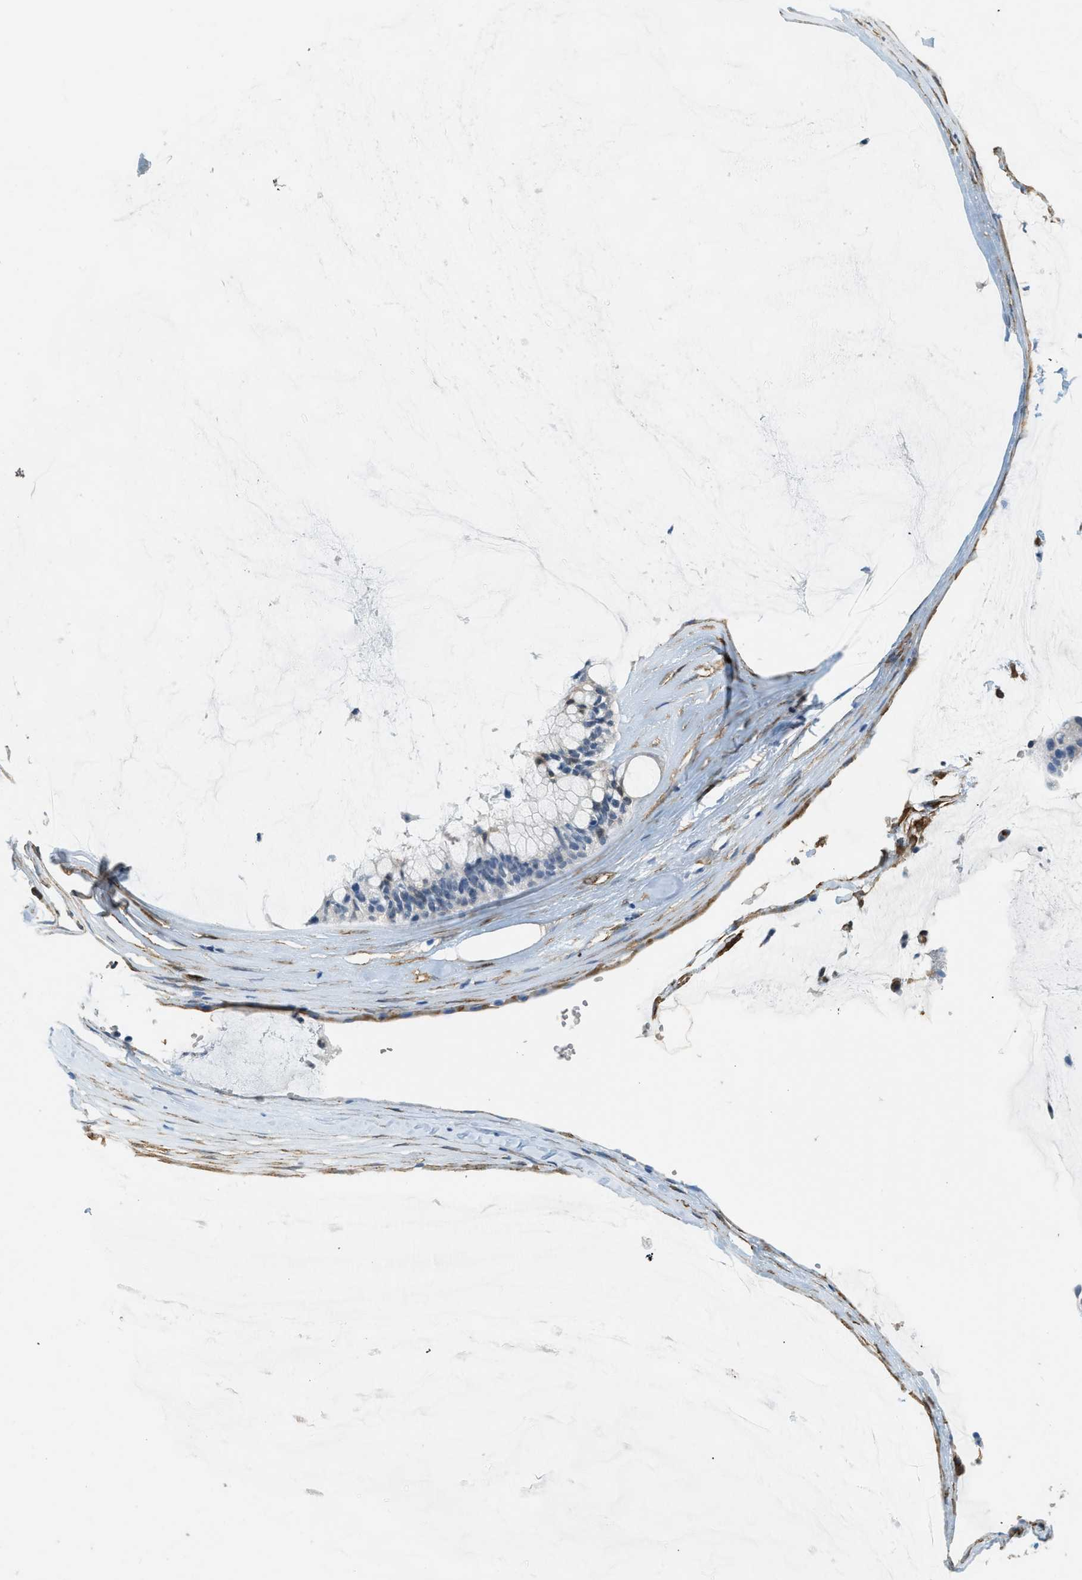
{"staining": {"intensity": "negative", "quantity": "none", "location": "none"}, "tissue": "ovarian cancer", "cell_type": "Tumor cells", "image_type": "cancer", "snomed": [{"axis": "morphology", "description": "Cystadenocarcinoma, mucinous, NOS"}, {"axis": "topography", "description": "Ovary"}], "caption": "Ovarian cancer (mucinous cystadenocarcinoma) stained for a protein using IHC shows no expression tumor cells.", "gene": "TMEM43", "patient": {"sex": "female", "age": 39}}